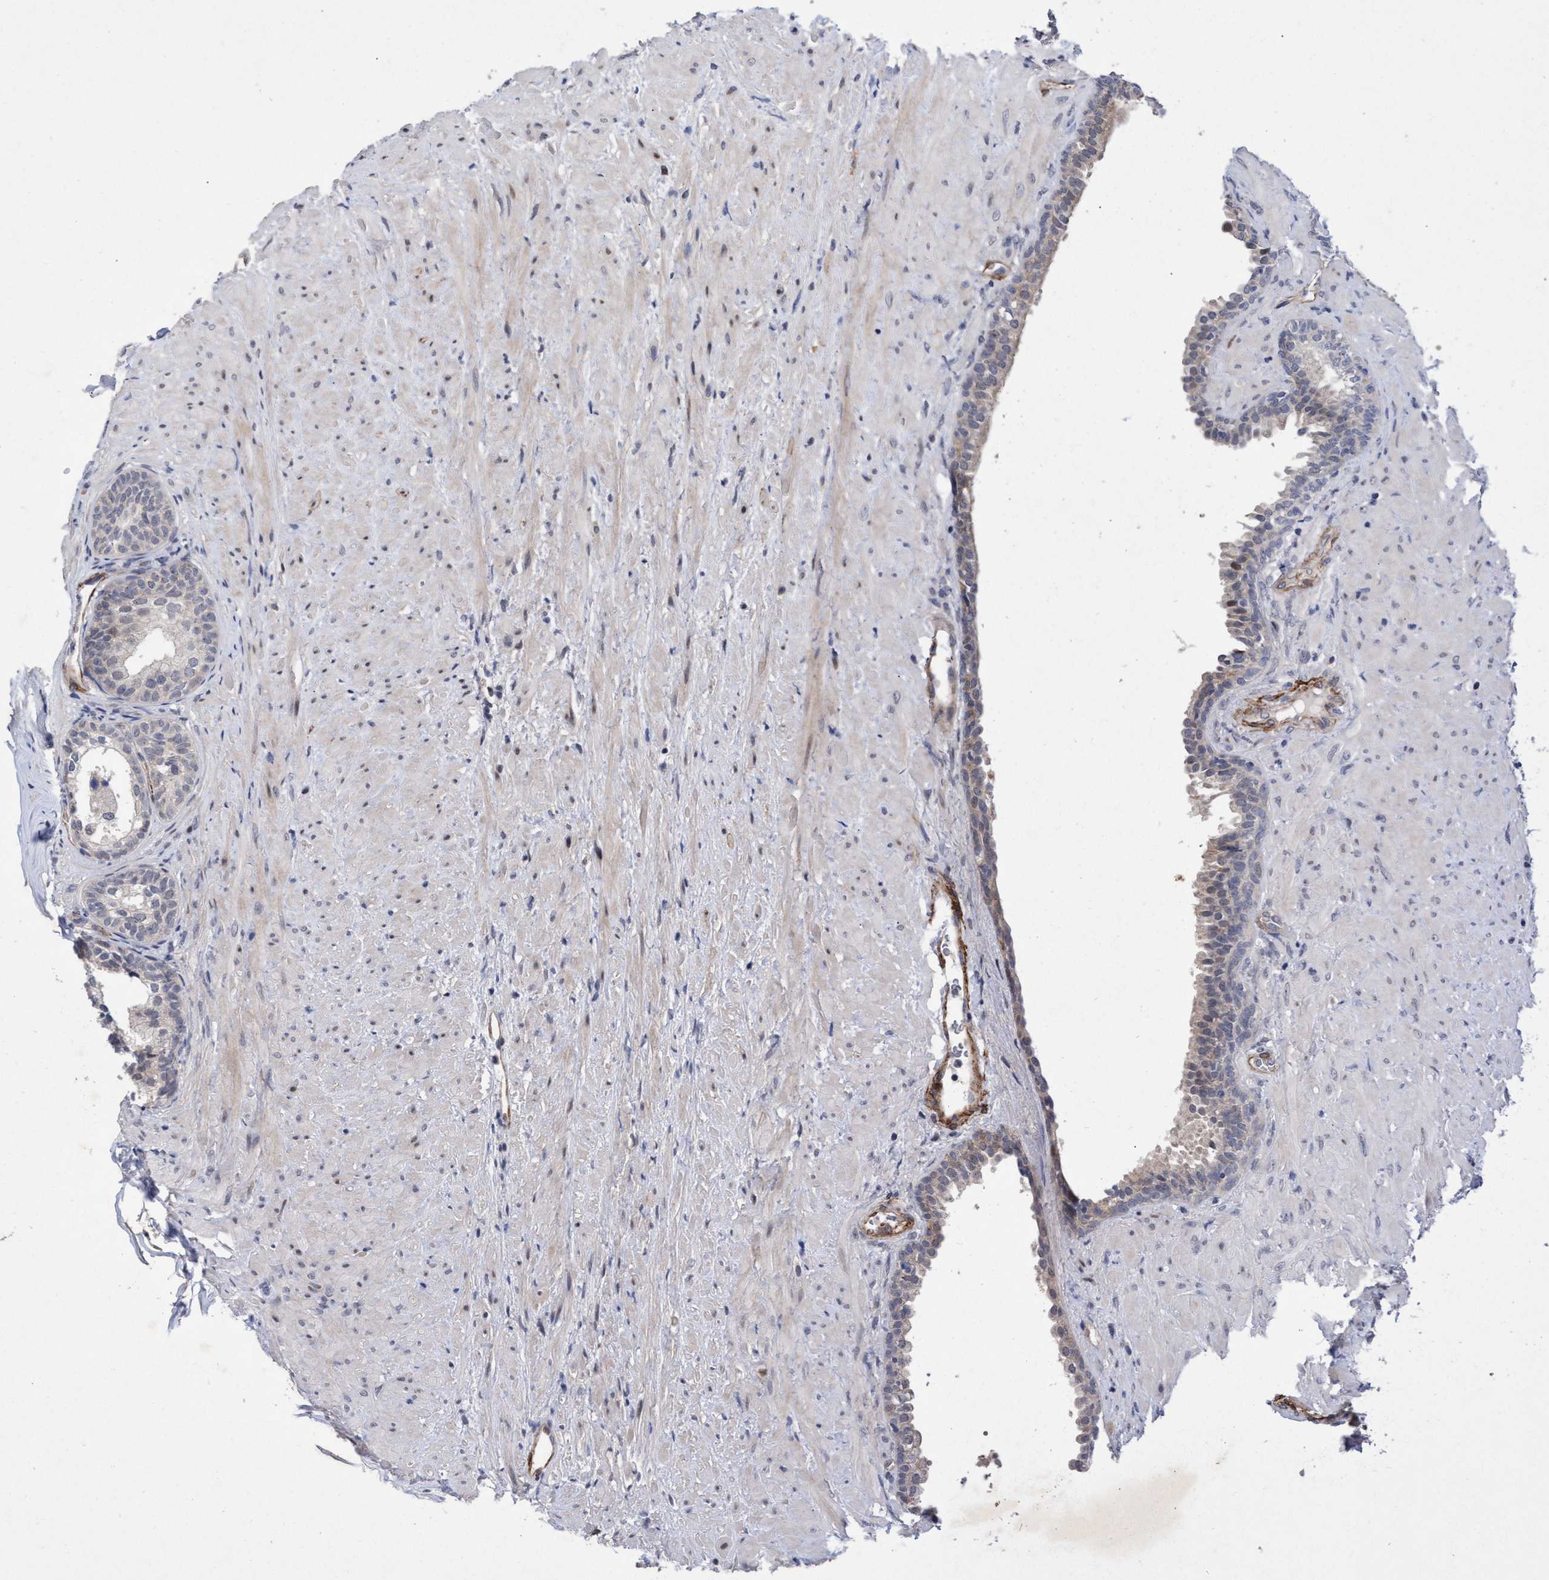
{"staining": {"intensity": "weak", "quantity": "<25%", "location": "cytoplasmic/membranous"}, "tissue": "prostate", "cell_type": "Glandular cells", "image_type": "normal", "snomed": [{"axis": "morphology", "description": "Normal tissue, NOS"}, {"axis": "topography", "description": "Prostate"}], "caption": "Glandular cells show no significant expression in unremarkable prostate. Nuclei are stained in blue.", "gene": "ZNF750", "patient": {"sex": "male", "age": 76}}